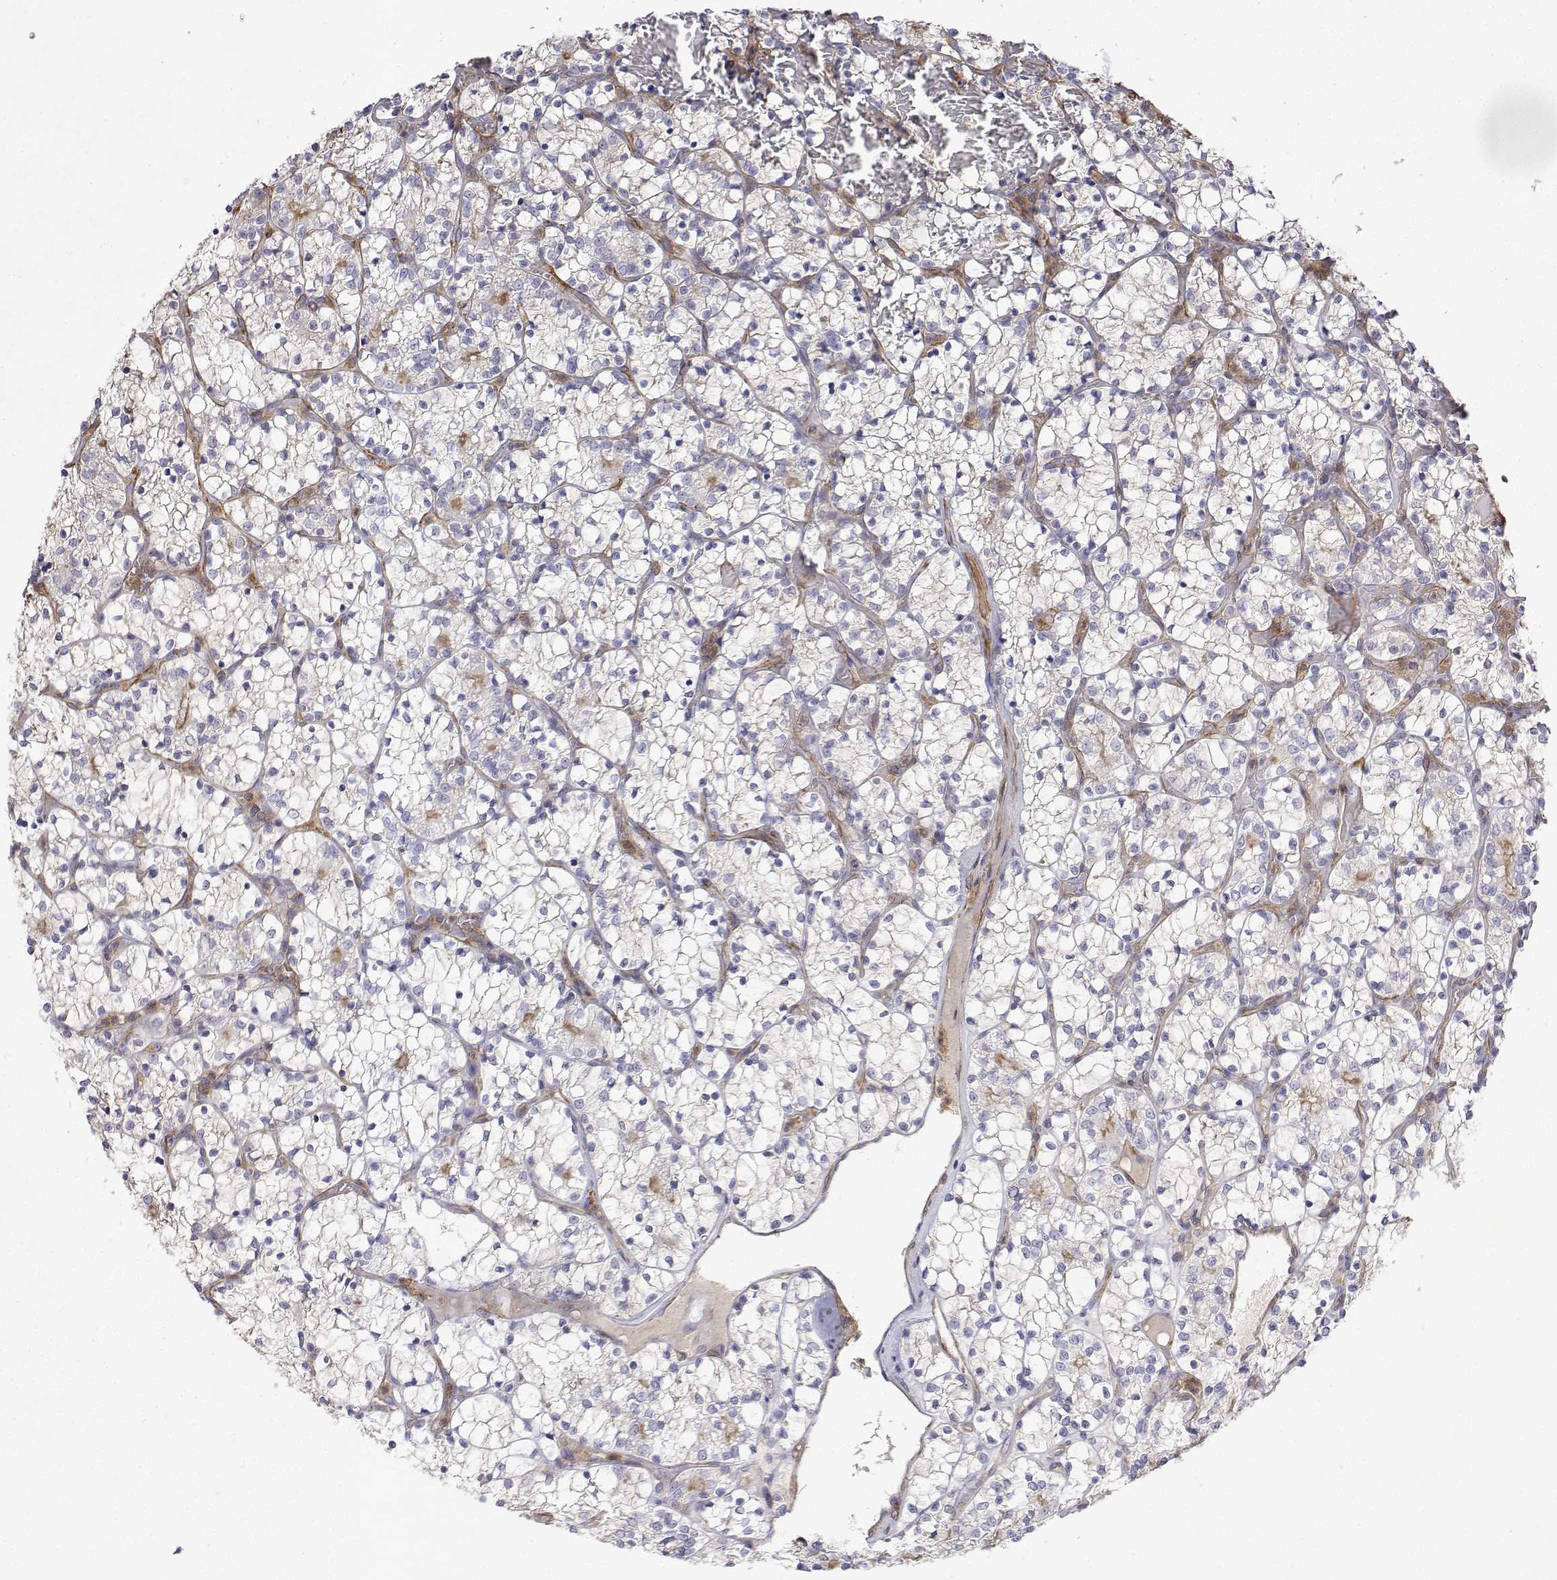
{"staining": {"intensity": "negative", "quantity": "none", "location": "none"}, "tissue": "renal cancer", "cell_type": "Tumor cells", "image_type": "cancer", "snomed": [{"axis": "morphology", "description": "Adenocarcinoma, NOS"}, {"axis": "topography", "description": "Kidney"}], "caption": "The histopathology image reveals no staining of tumor cells in renal cancer. (Stains: DAB immunohistochemistry (IHC) with hematoxylin counter stain, Microscopy: brightfield microscopy at high magnification).", "gene": "SOWAHD", "patient": {"sex": "female", "age": 69}}